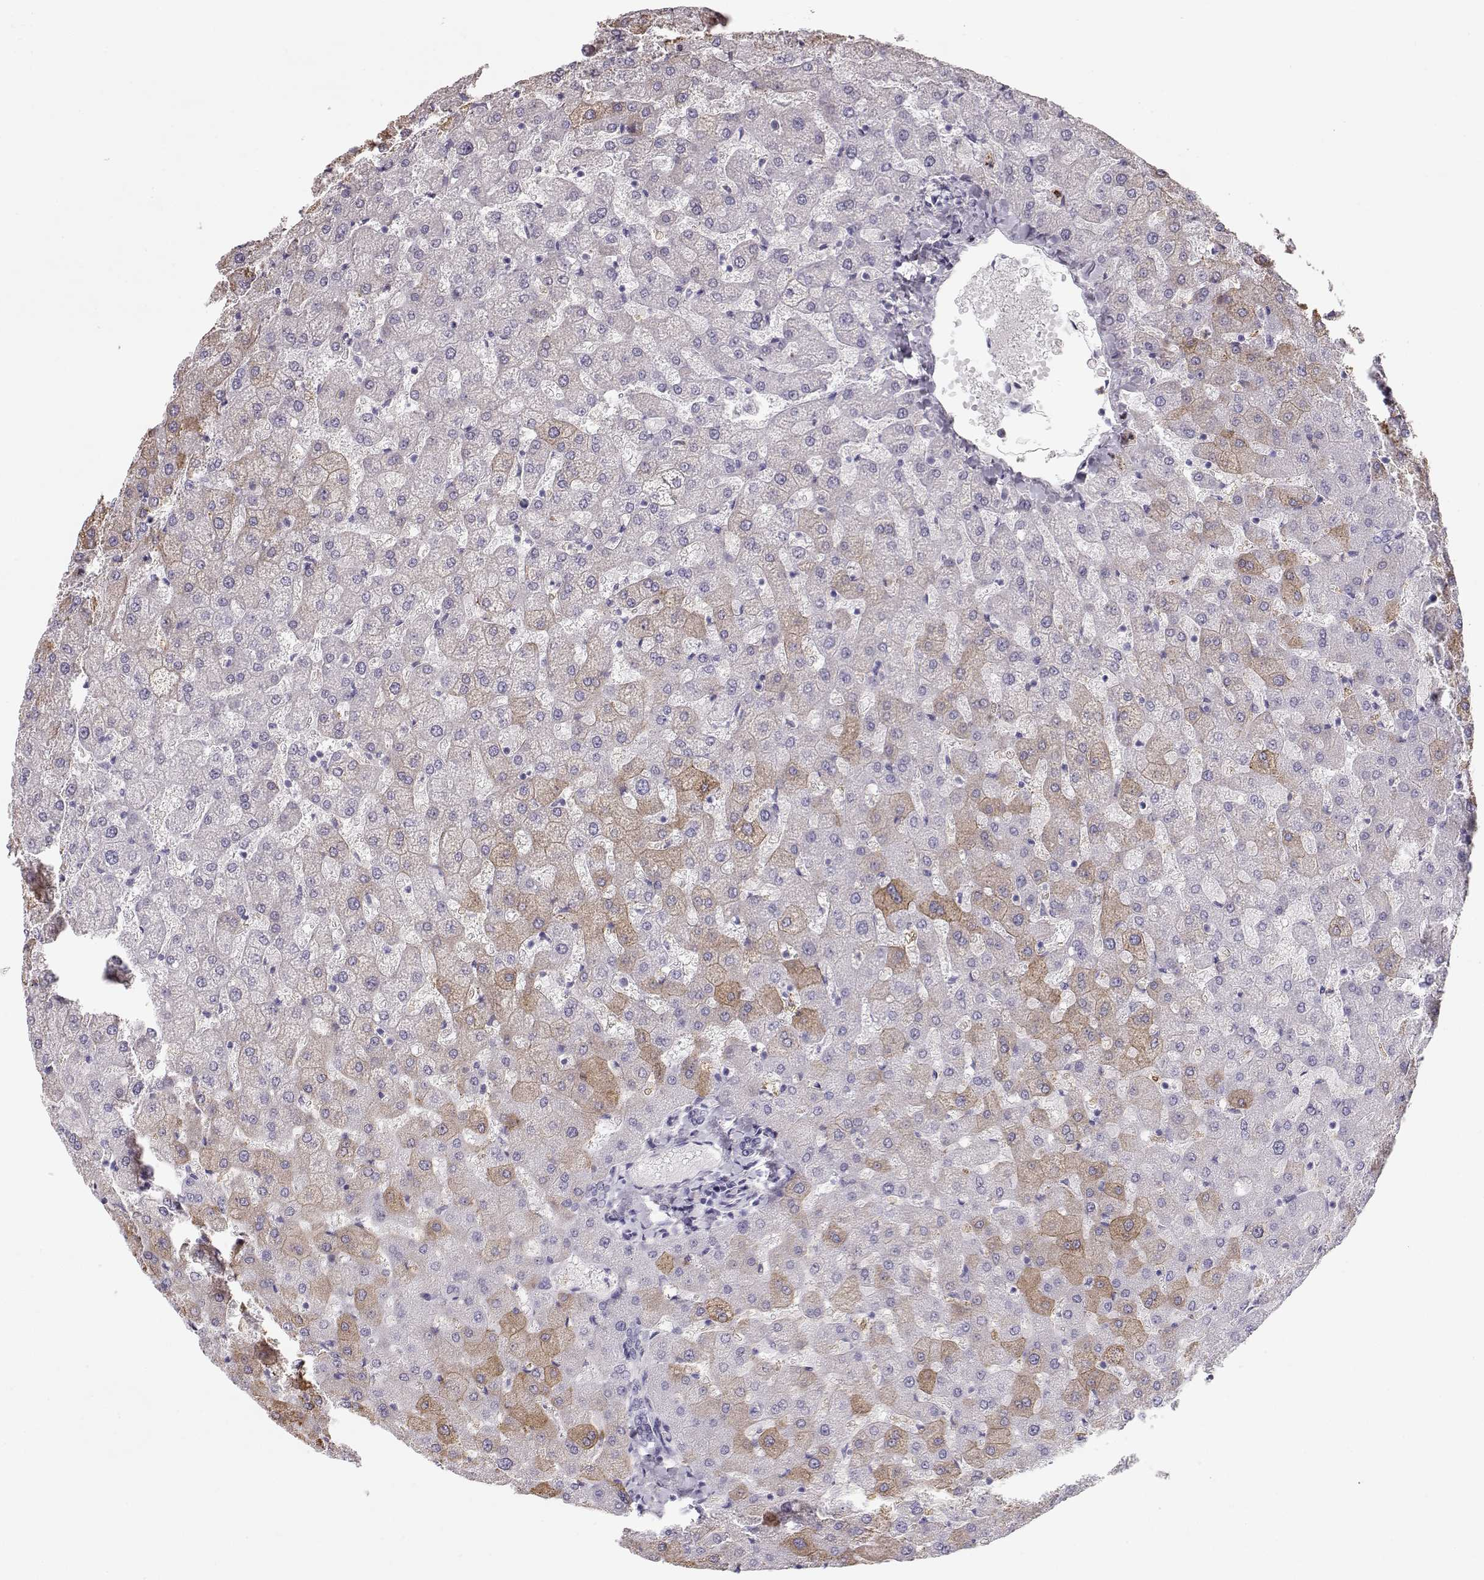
{"staining": {"intensity": "negative", "quantity": "none", "location": "none"}, "tissue": "liver", "cell_type": "Cholangiocytes", "image_type": "normal", "snomed": [{"axis": "morphology", "description": "Normal tissue, NOS"}, {"axis": "topography", "description": "Liver"}], "caption": "Liver stained for a protein using immunohistochemistry exhibits no positivity cholangiocytes.", "gene": "MIP", "patient": {"sex": "female", "age": 50}}